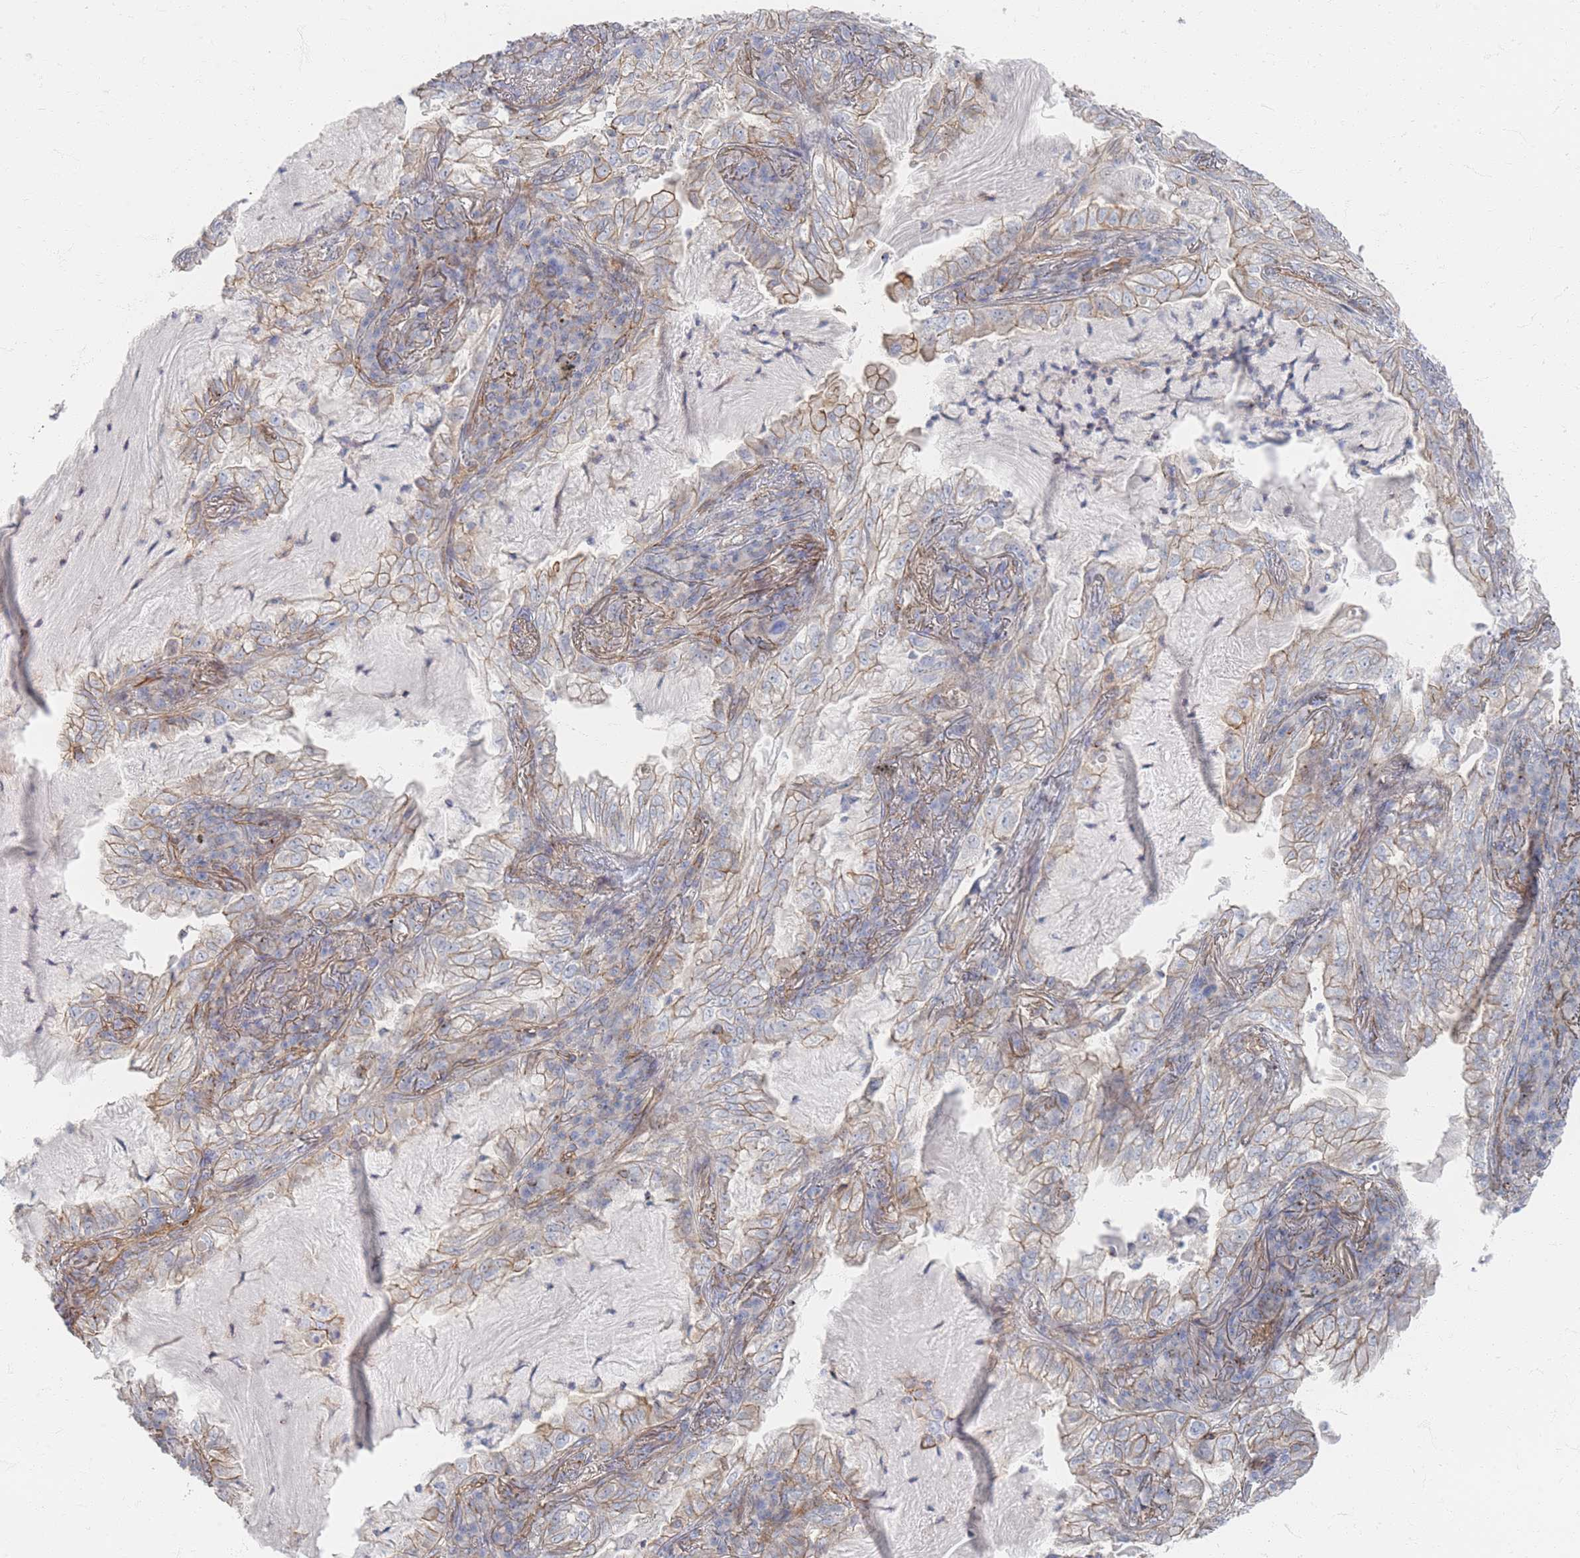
{"staining": {"intensity": "weak", "quantity": "25%-75%", "location": "cytoplasmic/membranous"}, "tissue": "lung cancer", "cell_type": "Tumor cells", "image_type": "cancer", "snomed": [{"axis": "morphology", "description": "Adenocarcinoma, NOS"}, {"axis": "topography", "description": "Lung"}], "caption": "Immunohistochemical staining of adenocarcinoma (lung) shows weak cytoplasmic/membranous protein staining in approximately 25%-75% of tumor cells.", "gene": "GNB1", "patient": {"sex": "female", "age": 73}}